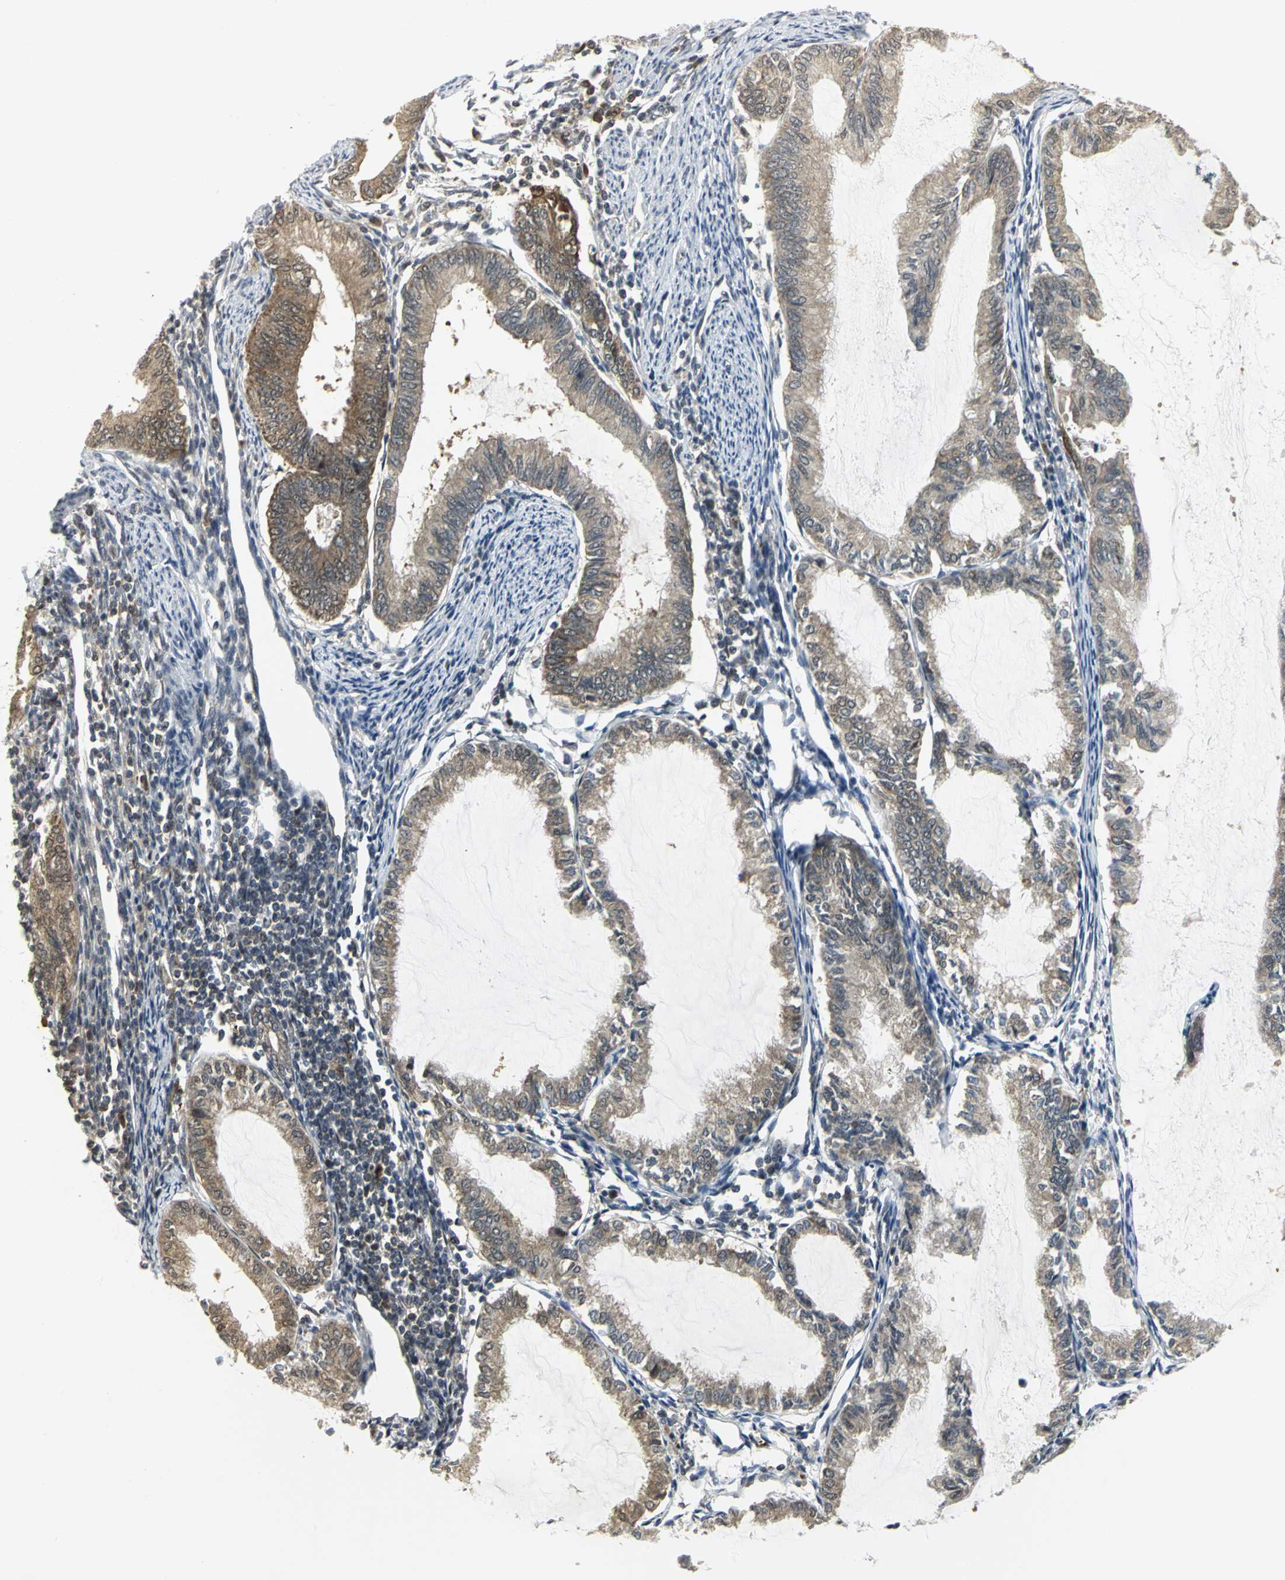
{"staining": {"intensity": "moderate", "quantity": ">75%", "location": "cytoplasmic/membranous"}, "tissue": "endometrial cancer", "cell_type": "Tumor cells", "image_type": "cancer", "snomed": [{"axis": "morphology", "description": "Adenocarcinoma, NOS"}, {"axis": "topography", "description": "Endometrium"}], "caption": "A brown stain labels moderate cytoplasmic/membranous expression of a protein in adenocarcinoma (endometrial) tumor cells.", "gene": "PSMC4", "patient": {"sex": "female", "age": 86}}